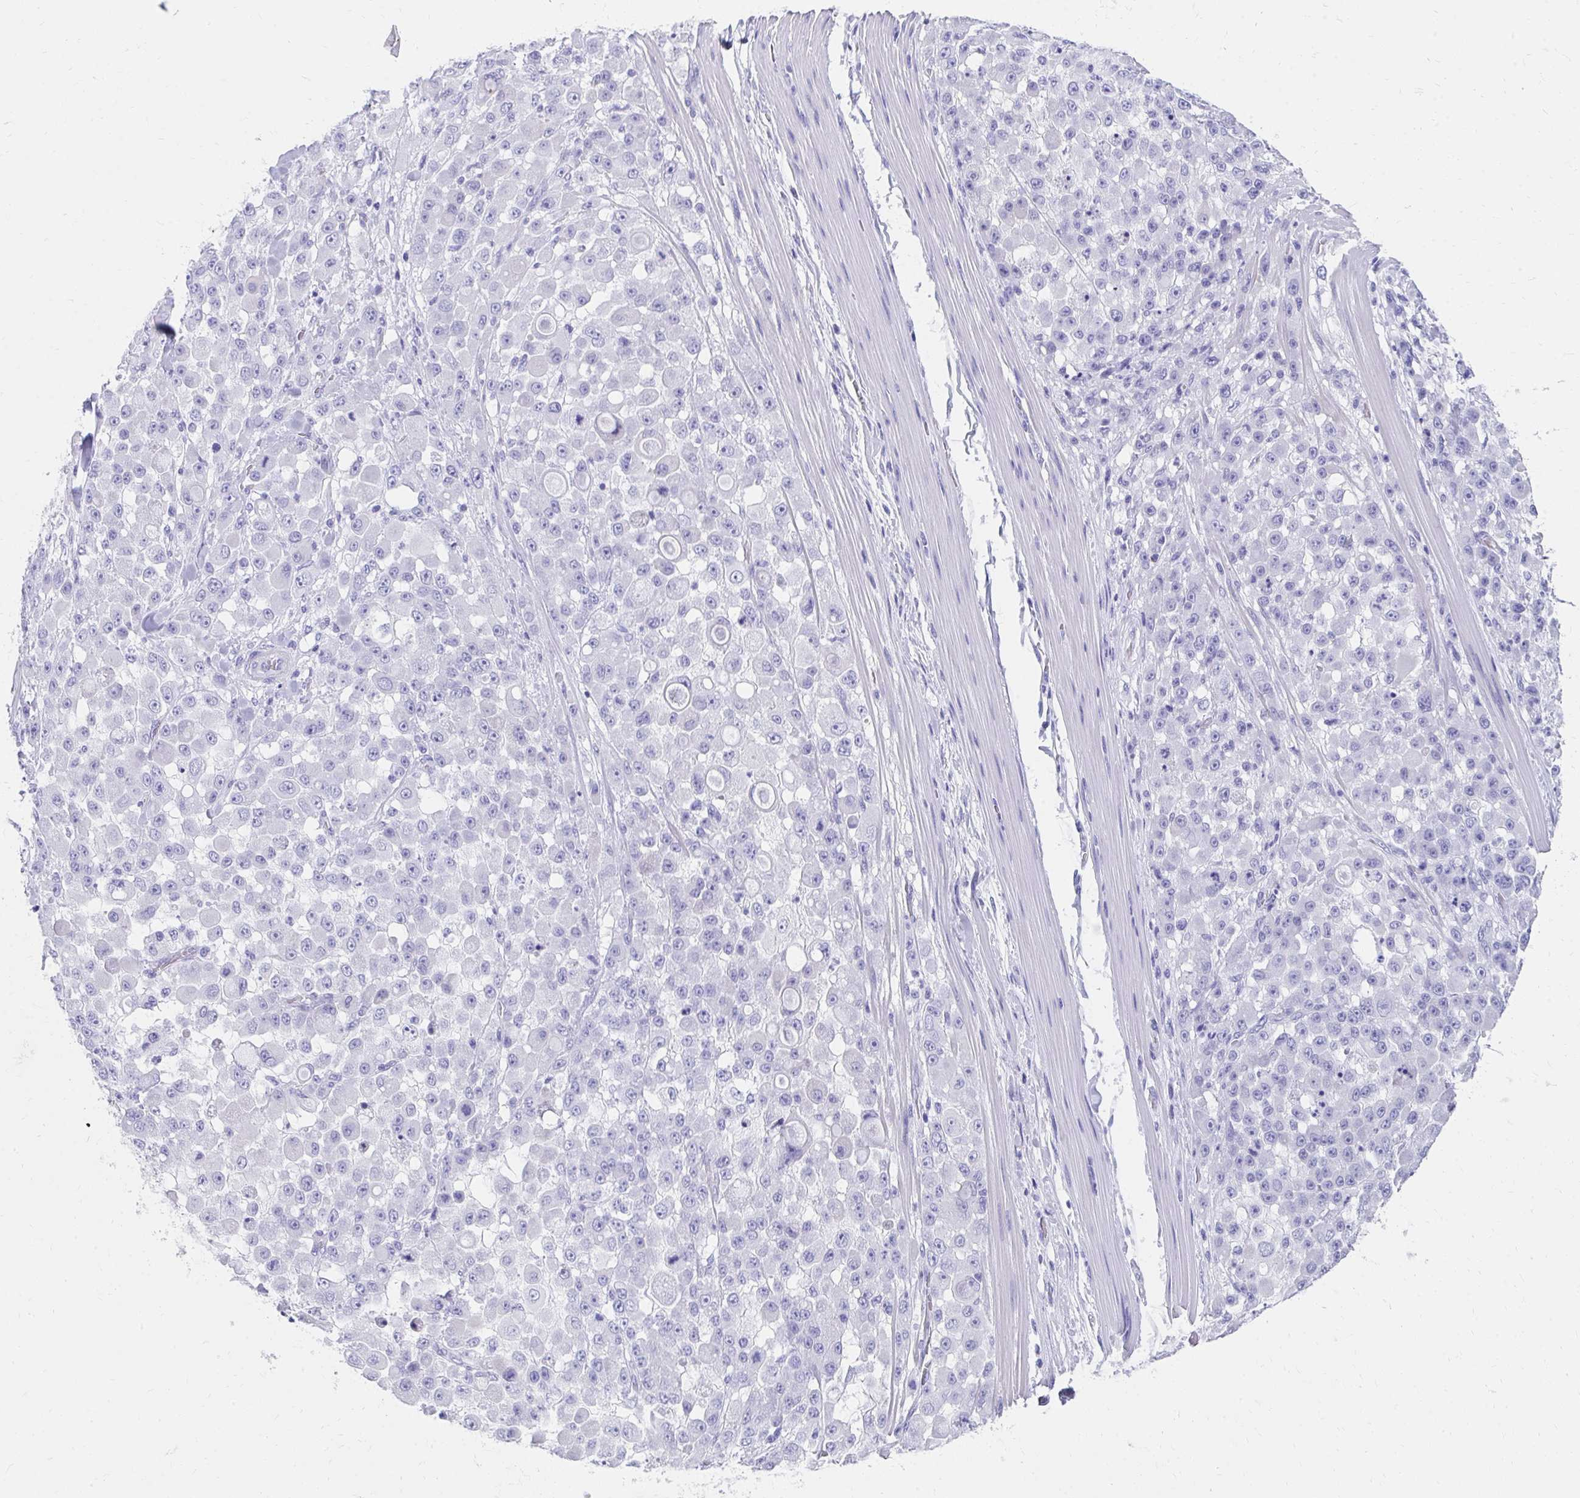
{"staining": {"intensity": "negative", "quantity": "none", "location": "none"}, "tissue": "stomach cancer", "cell_type": "Tumor cells", "image_type": "cancer", "snomed": [{"axis": "morphology", "description": "Adenocarcinoma, NOS"}, {"axis": "topography", "description": "Stomach"}], "caption": "Tumor cells are negative for protein expression in human adenocarcinoma (stomach). (DAB immunohistochemistry (IHC) with hematoxylin counter stain).", "gene": "HGD", "patient": {"sex": "female", "age": 76}}